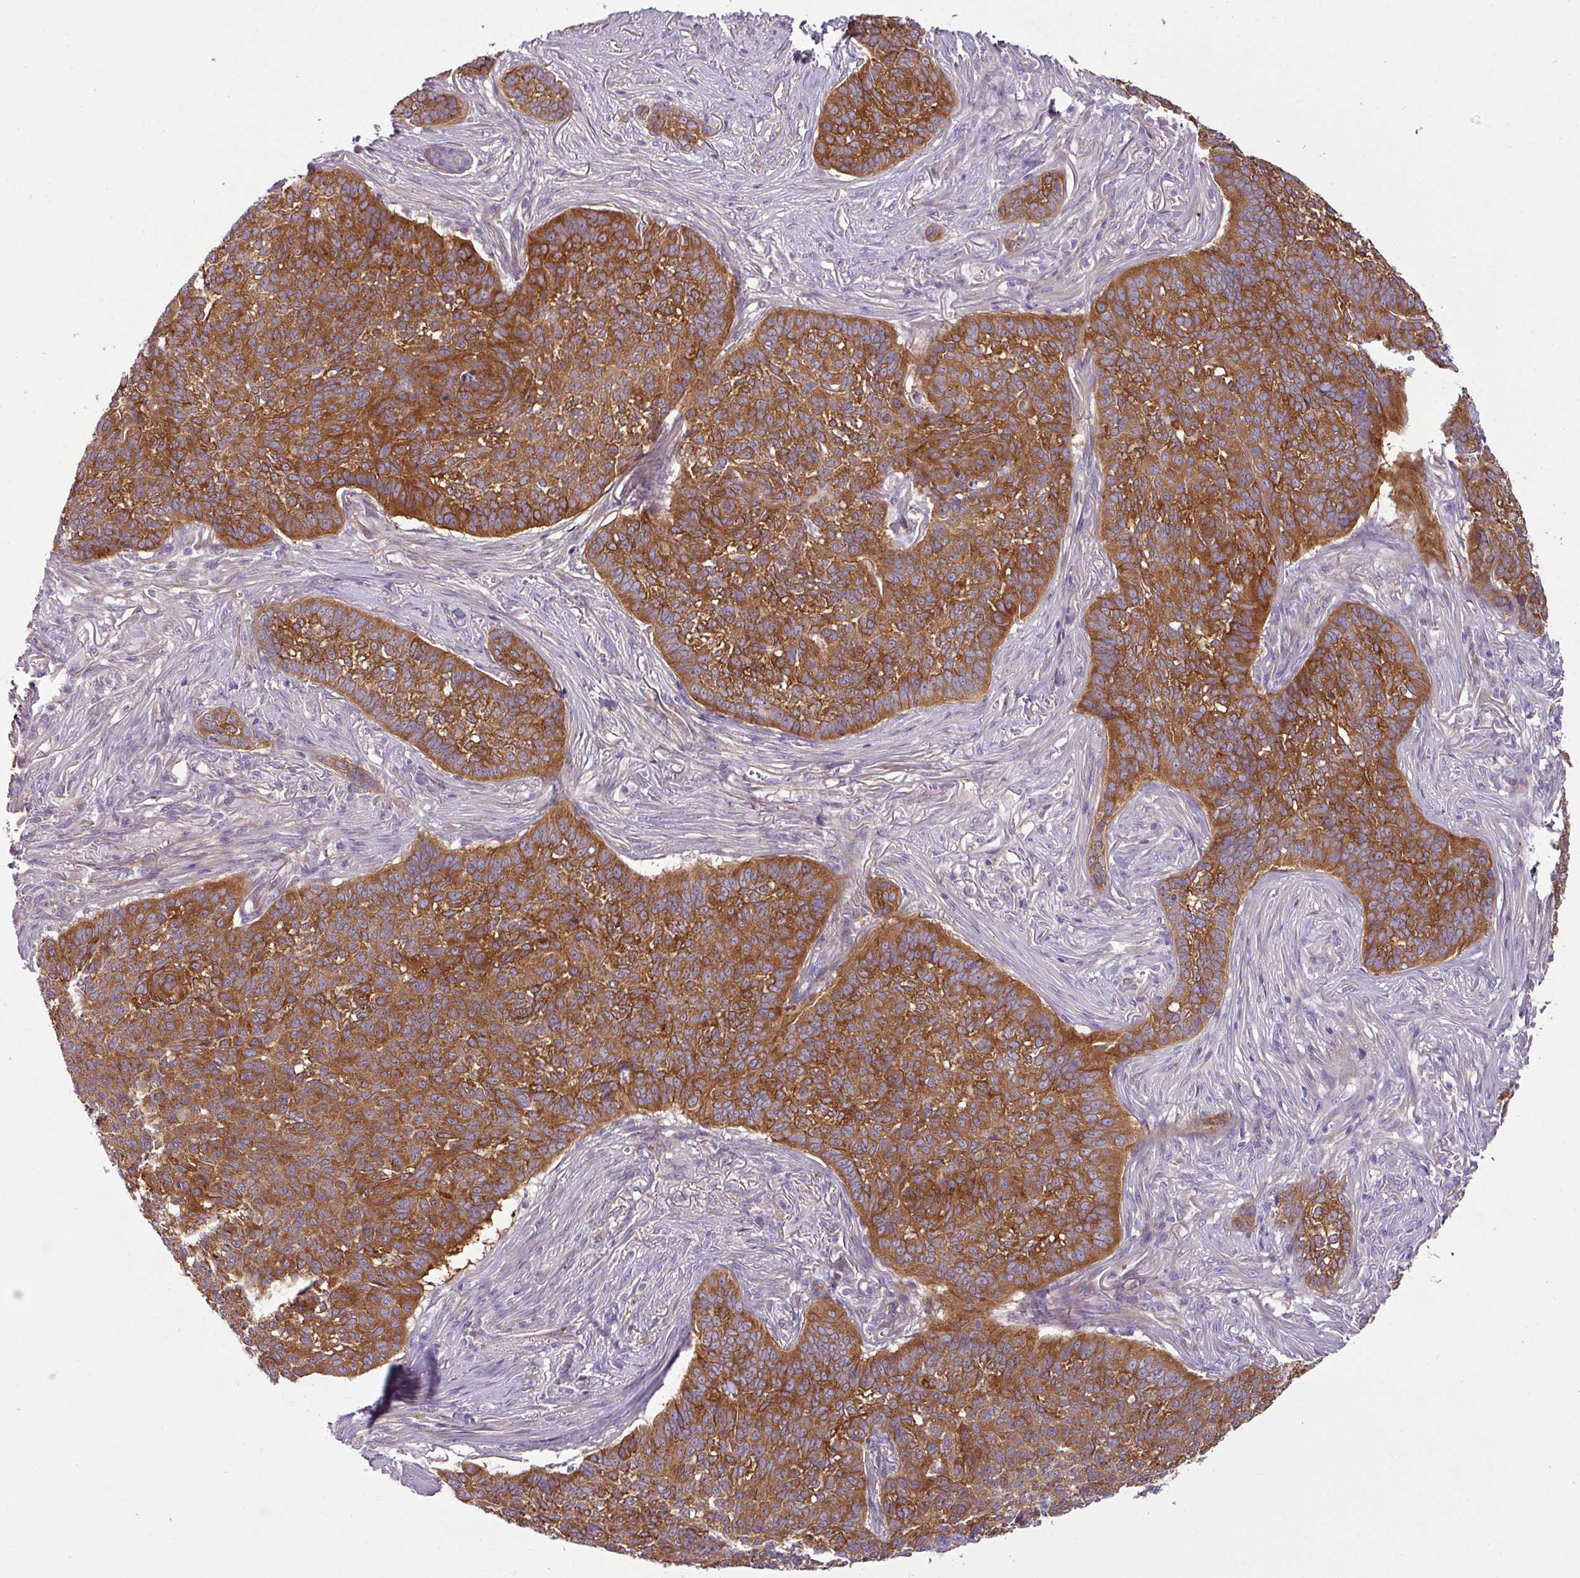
{"staining": {"intensity": "moderate", "quantity": ">75%", "location": "cytoplasmic/membranous"}, "tissue": "skin cancer", "cell_type": "Tumor cells", "image_type": "cancer", "snomed": [{"axis": "morphology", "description": "Basal cell carcinoma"}, {"axis": "topography", "description": "Skin"}], "caption": "Human skin basal cell carcinoma stained with a brown dye displays moderate cytoplasmic/membranous positive positivity in approximately >75% of tumor cells.", "gene": "PARD6G", "patient": {"sex": "male", "age": 85}}